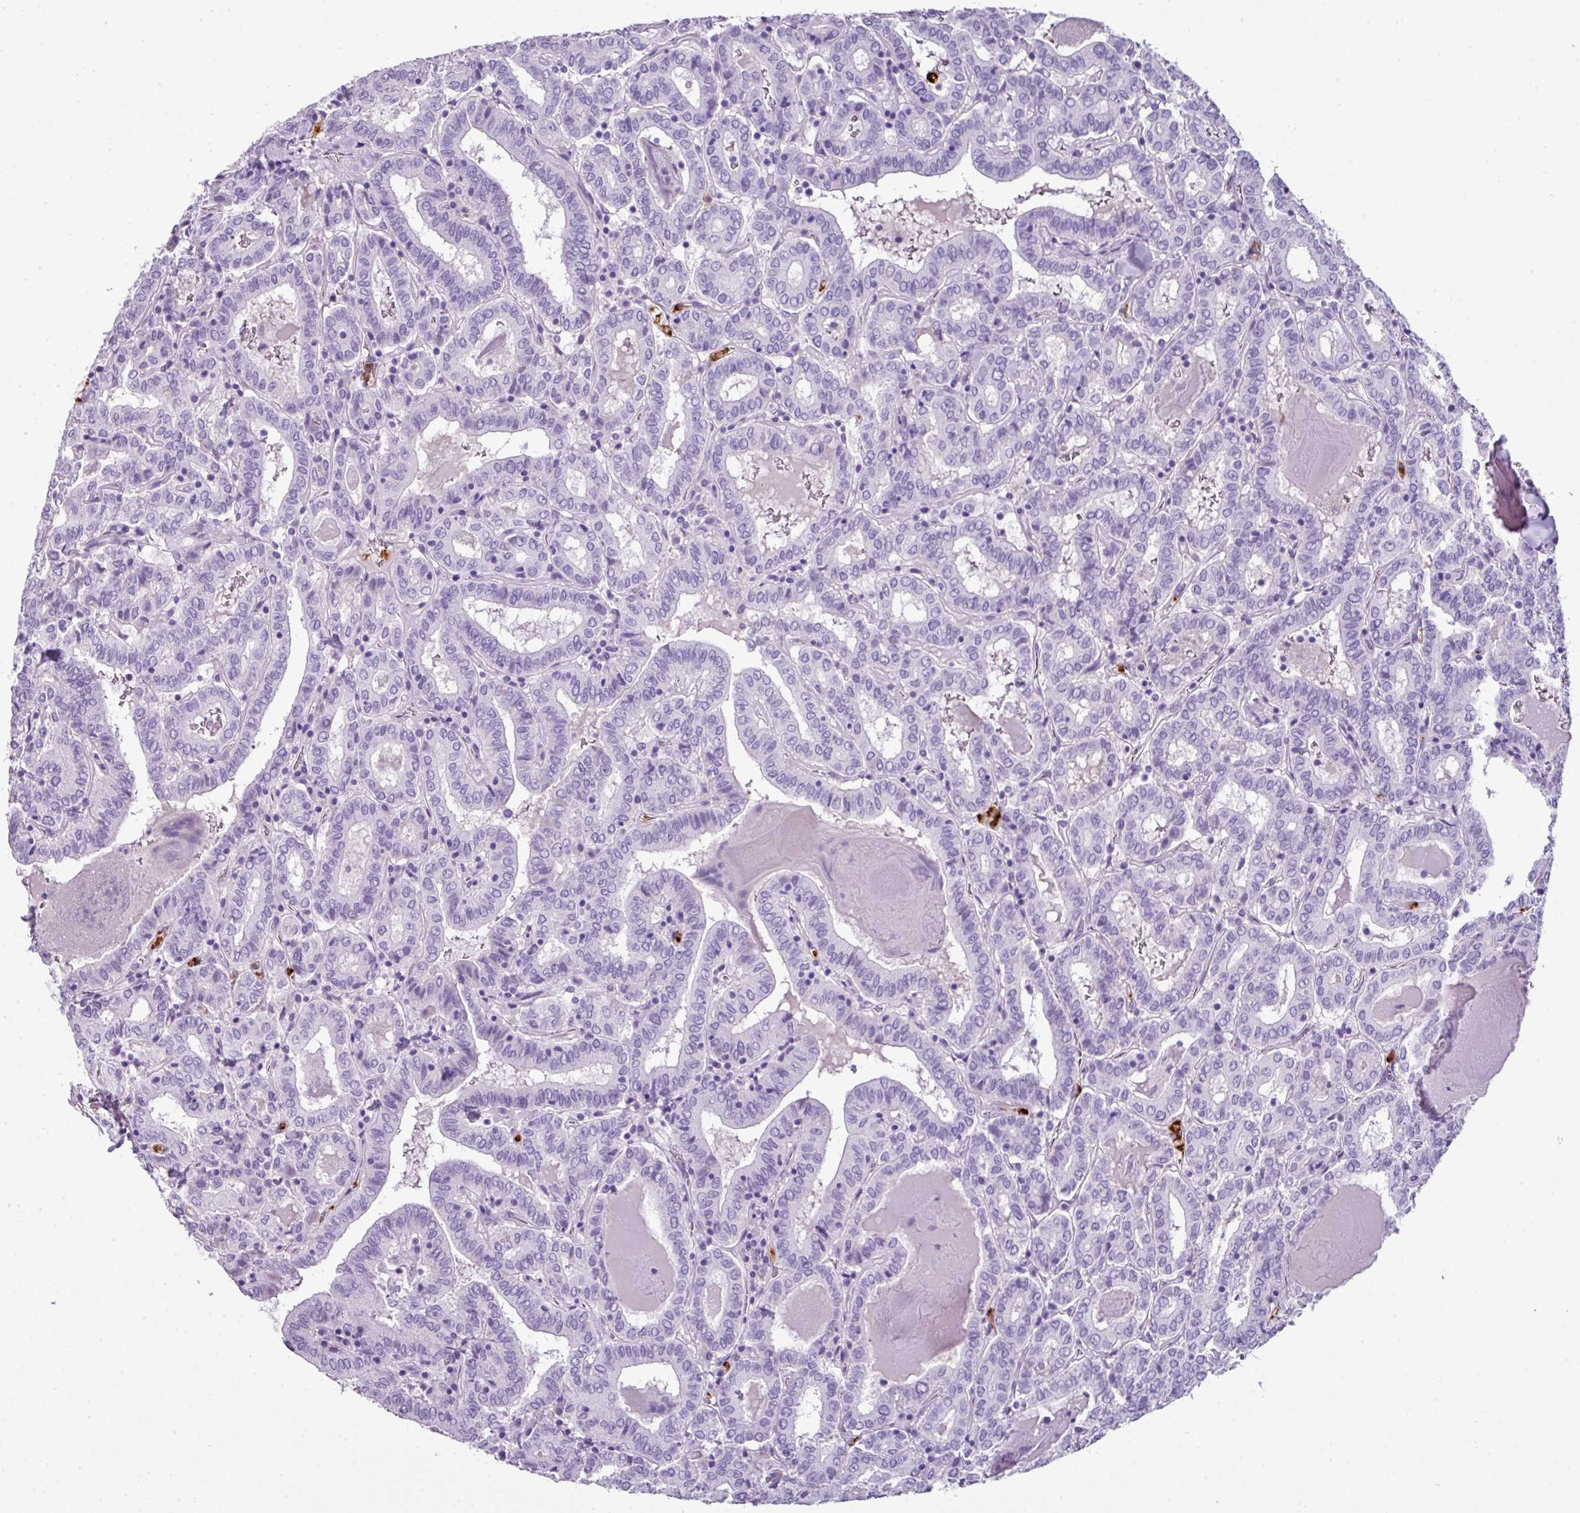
{"staining": {"intensity": "negative", "quantity": "none", "location": "none"}, "tissue": "thyroid cancer", "cell_type": "Tumor cells", "image_type": "cancer", "snomed": [{"axis": "morphology", "description": "Papillary adenocarcinoma, NOS"}, {"axis": "topography", "description": "Thyroid gland"}], "caption": "A micrograph of human thyroid cancer is negative for staining in tumor cells. (IHC, brightfield microscopy, high magnification).", "gene": "CTSG", "patient": {"sex": "female", "age": 72}}